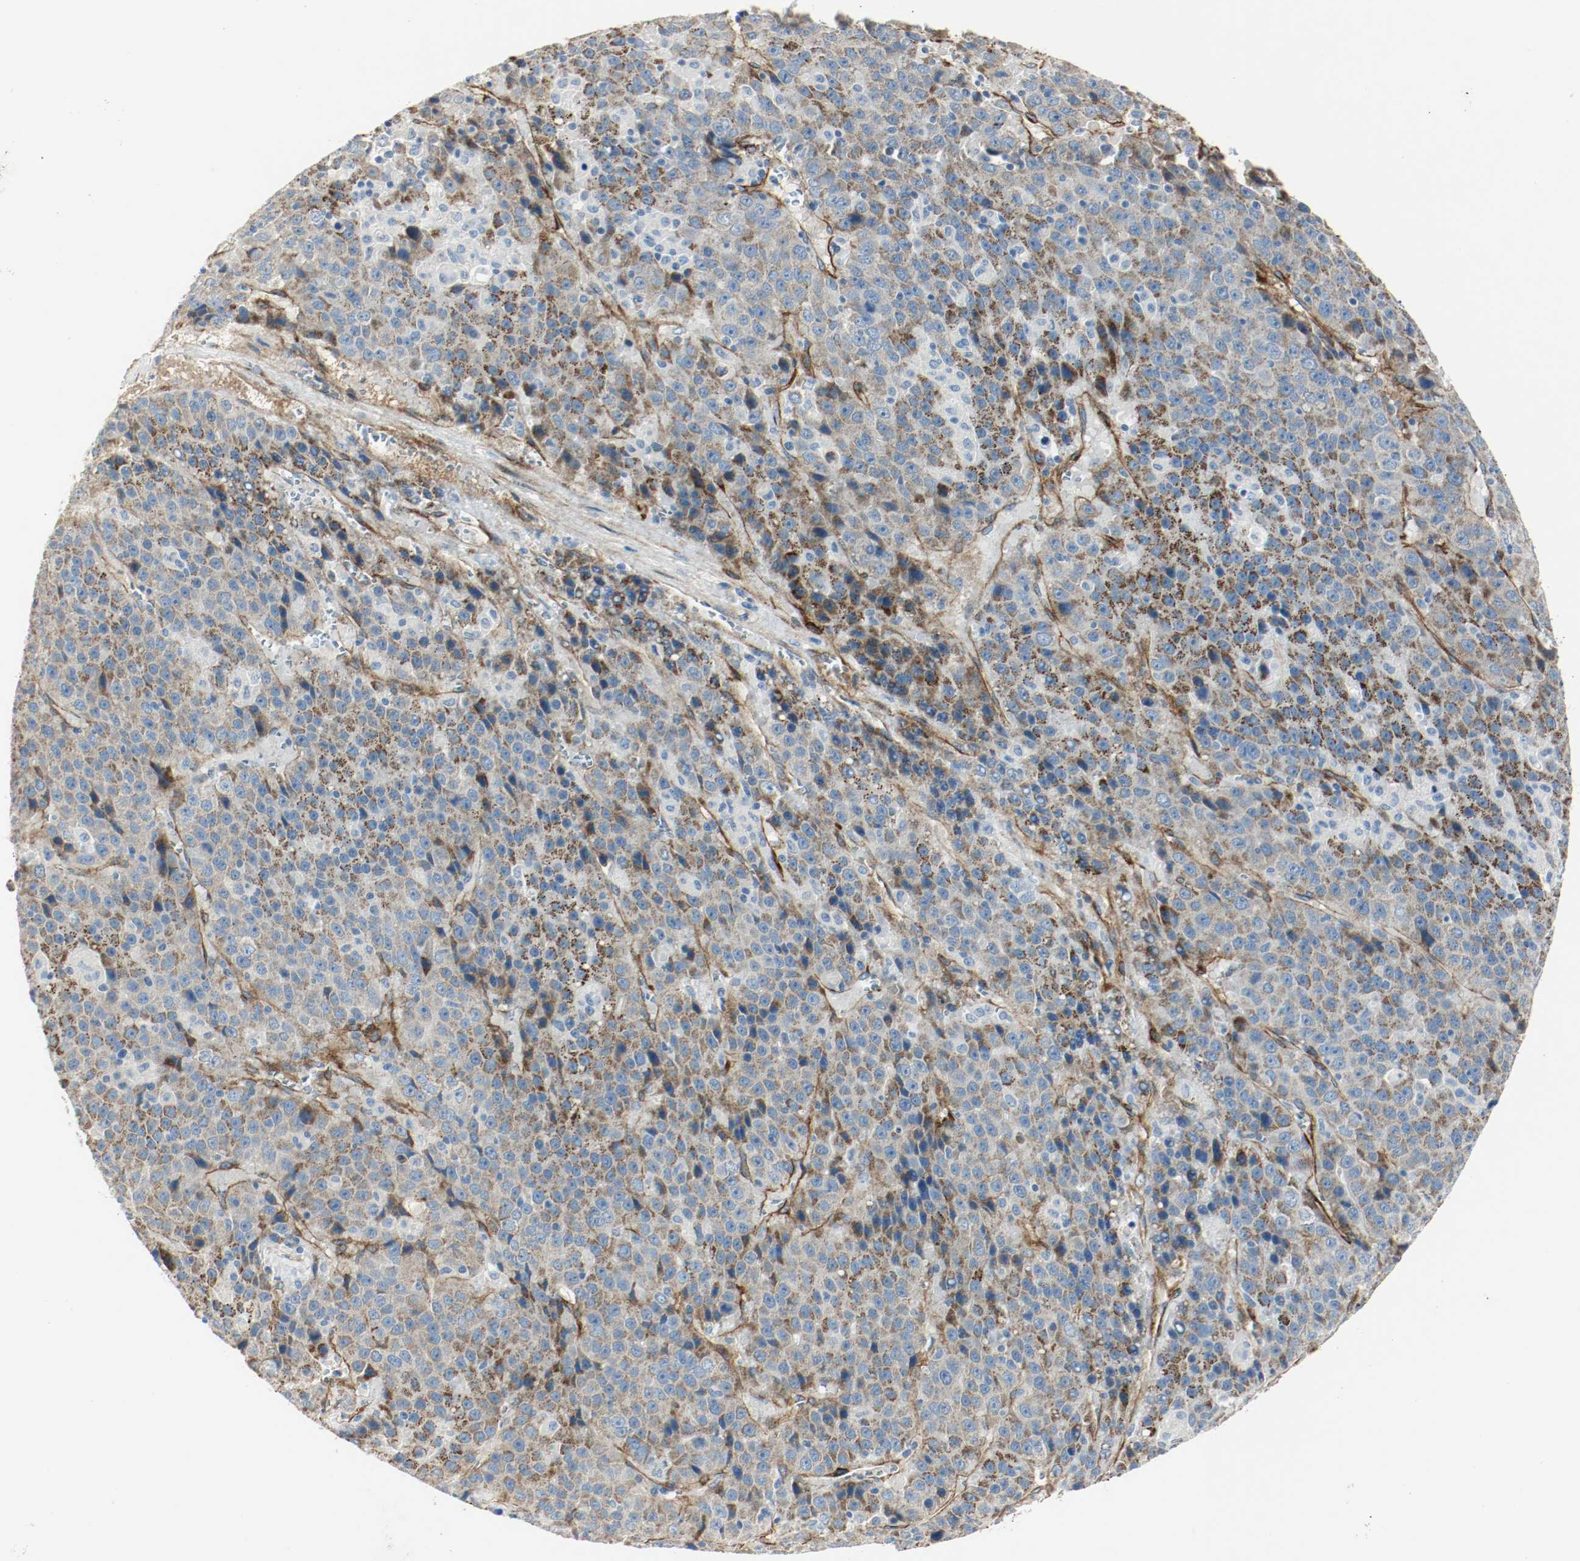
{"staining": {"intensity": "moderate", "quantity": "25%-75%", "location": "cytoplasmic/membranous"}, "tissue": "liver cancer", "cell_type": "Tumor cells", "image_type": "cancer", "snomed": [{"axis": "morphology", "description": "Carcinoma, Hepatocellular, NOS"}, {"axis": "topography", "description": "Liver"}], "caption": "Immunohistochemical staining of hepatocellular carcinoma (liver) reveals moderate cytoplasmic/membranous protein expression in about 25%-75% of tumor cells.", "gene": "LAMB1", "patient": {"sex": "female", "age": 53}}